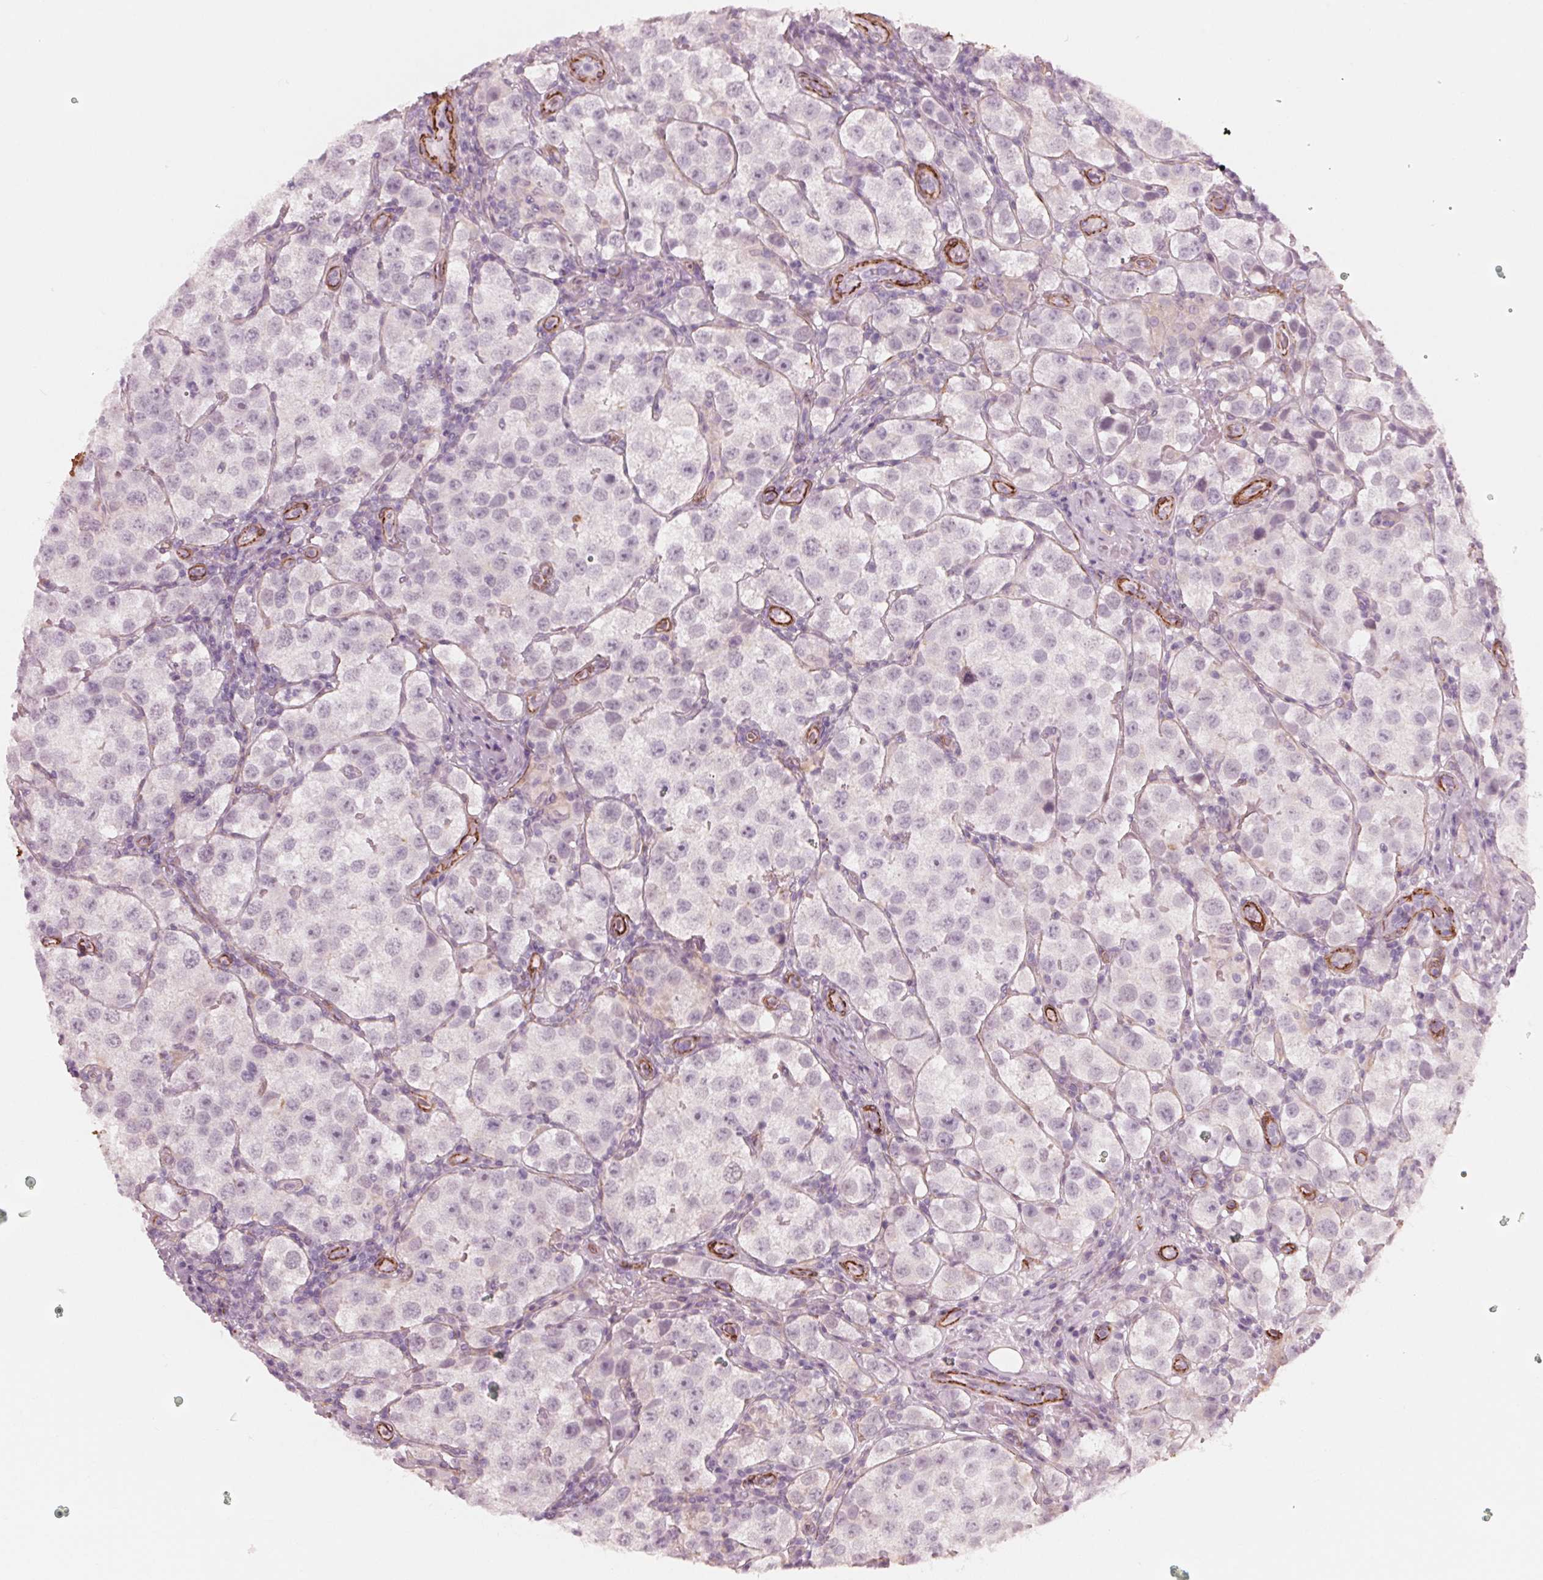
{"staining": {"intensity": "negative", "quantity": "none", "location": "none"}, "tissue": "testis cancer", "cell_type": "Tumor cells", "image_type": "cancer", "snomed": [{"axis": "morphology", "description": "Seminoma, NOS"}, {"axis": "topography", "description": "Testis"}], "caption": "Immunohistochemistry (IHC) photomicrograph of testis seminoma stained for a protein (brown), which displays no positivity in tumor cells.", "gene": "MIER3", "patient": {"sex": "male", "age": 37}}